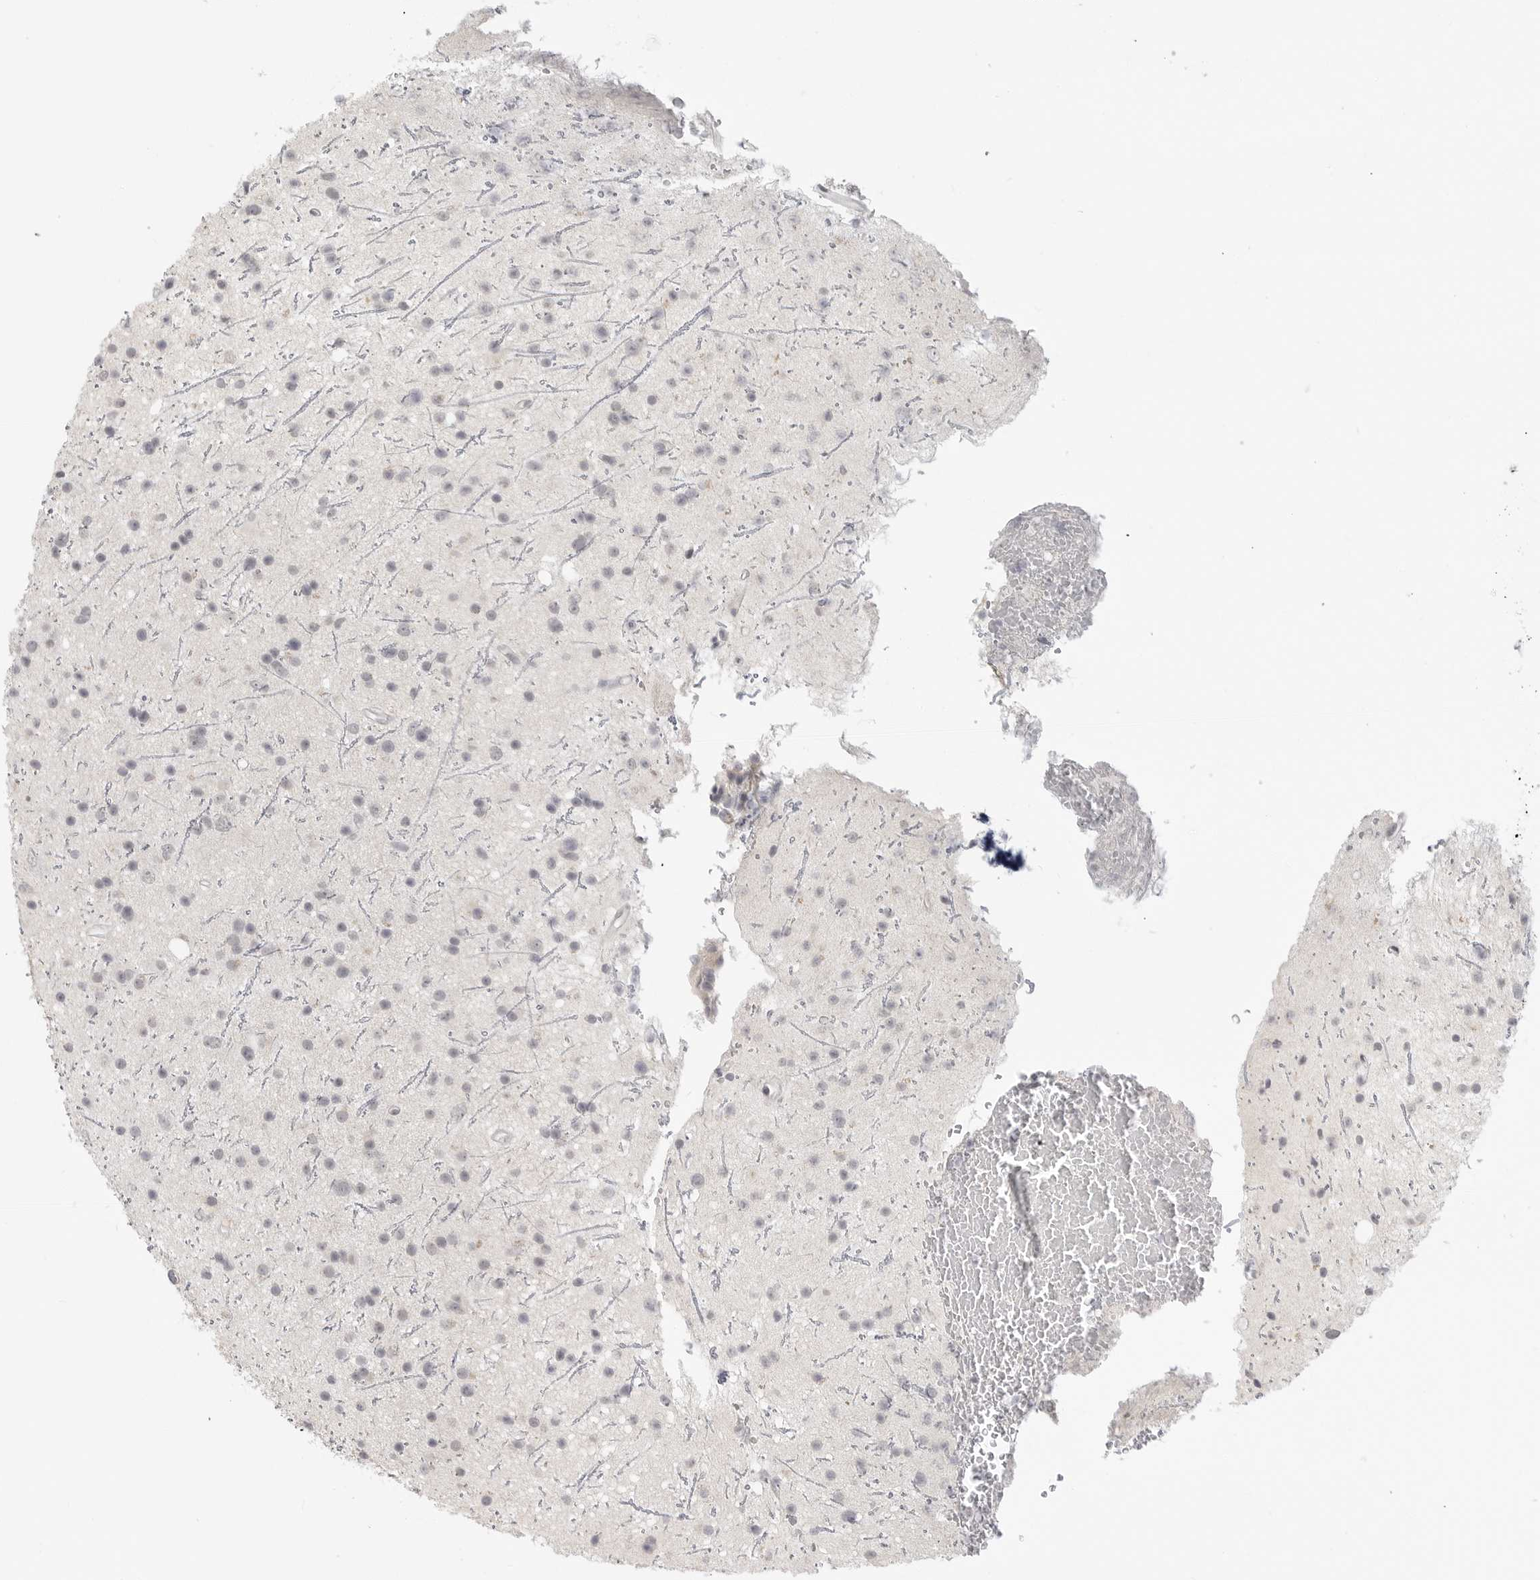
{"staining": {"intensity": "negative", "quantity": "none", "location": "none"}, "tissue": "glioma", "cell_type": "Tumor cells", "image_type": "cancer", "snomed": [{"axis": "morphology", "description": "Glioma, malignant, Low grade"}, {"axis": "topography", "description": "Cerebral cortex"}], "caption": "An immunohistochemistry photomicrograph of glioma is shown. There is no staining in tumor cells of glioma.", "gene": "KLK11", "patient": {"sex": "female", "age": 39}}